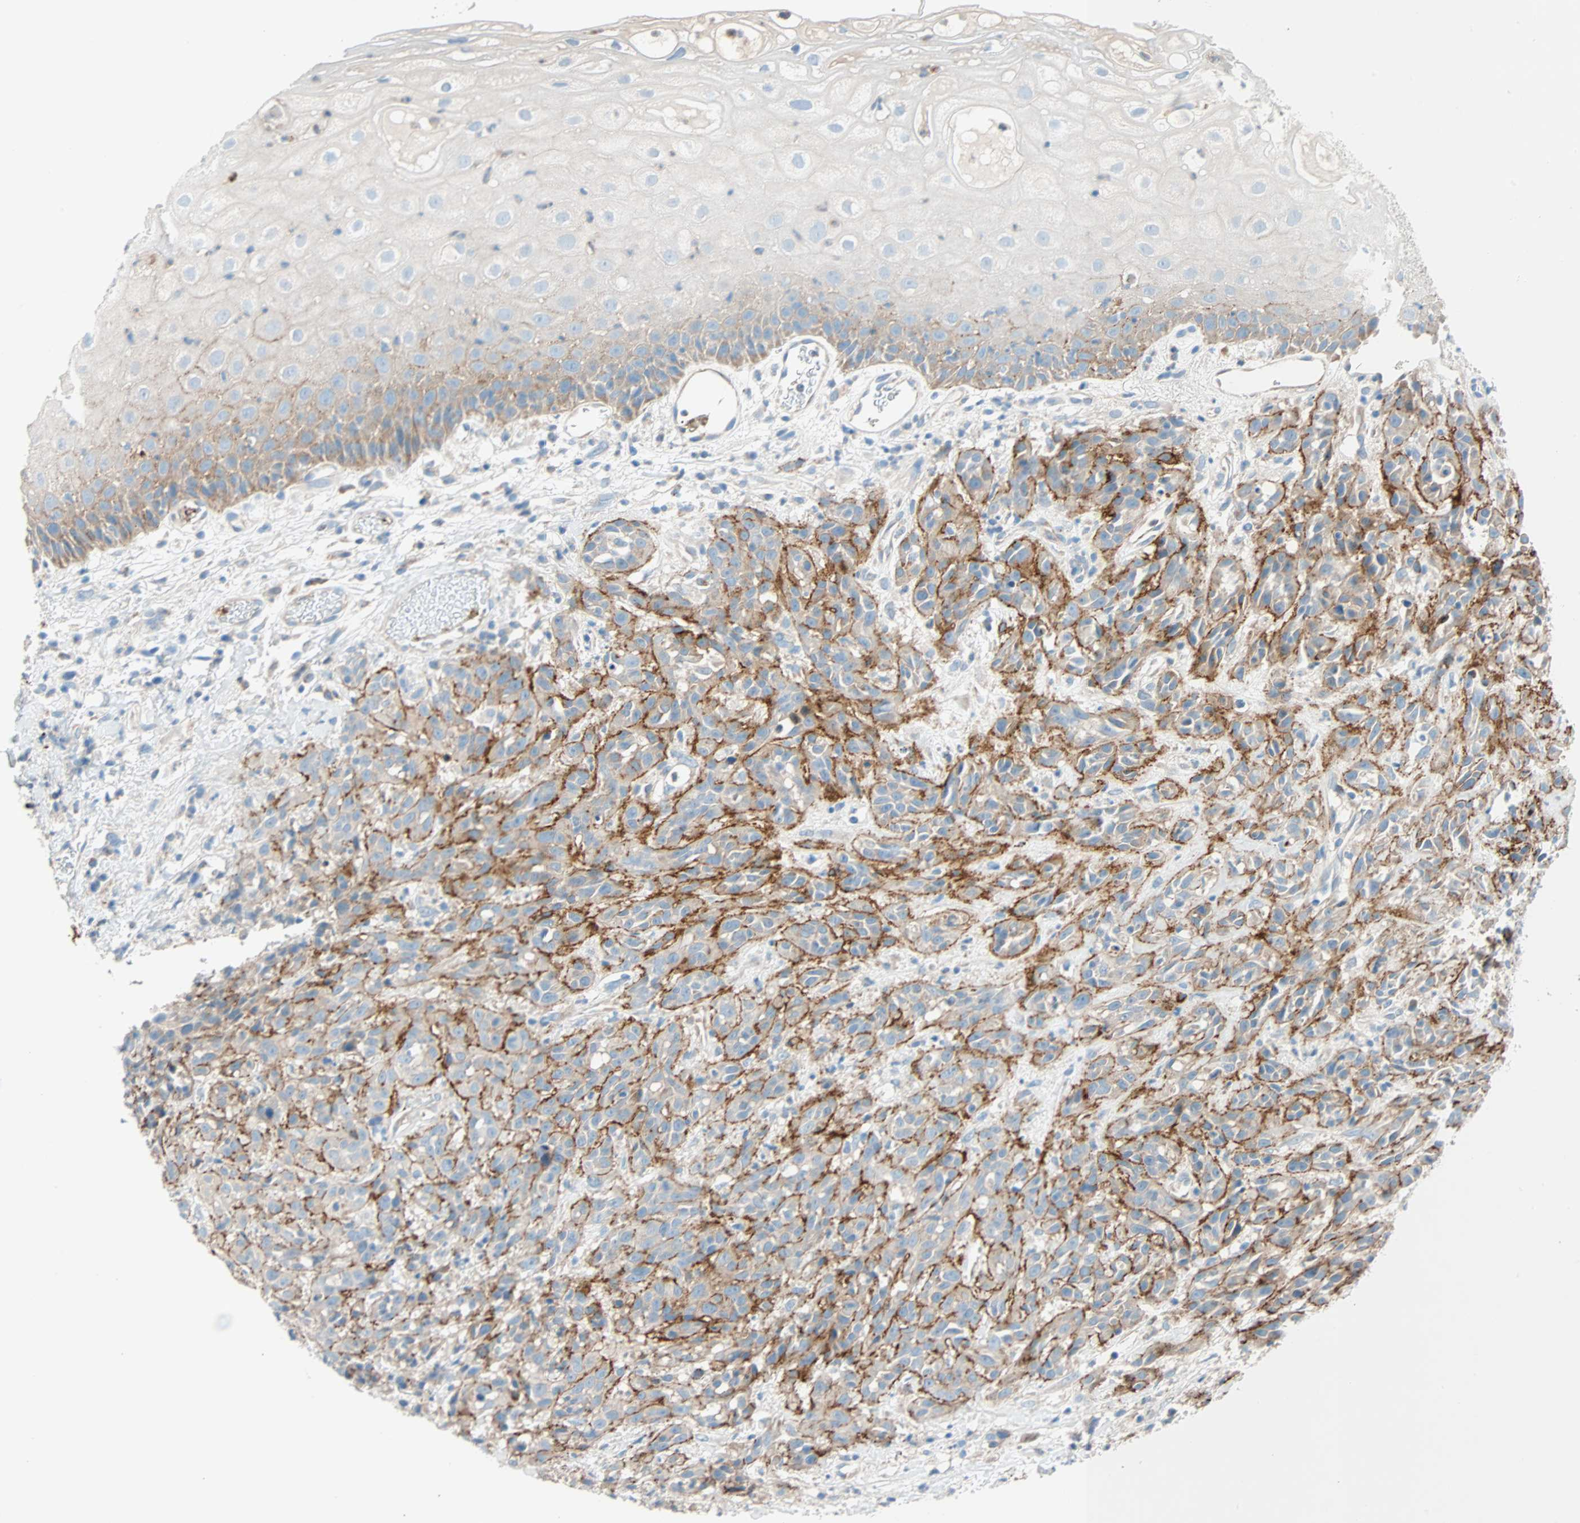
{"staining": {"intensity": "moderate", "quantity": ">75%", "location": "cytoplasmic/membranous"}, "tissue": "head and neck cancer", "cell_type": "Tumor cells", "image_type": "cancer", "snomed": [{"axis": "morphology", "description": "Normal tissue, NOS"}, {"axis": "morphology", "description": "Squamous cell carcinoma, NOS"}, {"axis": "topography", "description": "Cartilage tissue"}, {"axis": "topography", "description": "Head-Neck"}], "caption": "Immunohistochemical staining of head and neck cancer reveals medium levels of moderate cytoplasmic/membranous staining in about >75% of tumor cells. (DAB (3,3'-diaminobenzidine) IHC, brown staining for protein, blue staining for nuclei).", "gene": "LY6G6F", "patient": {"sex": "male", "age": 62}}